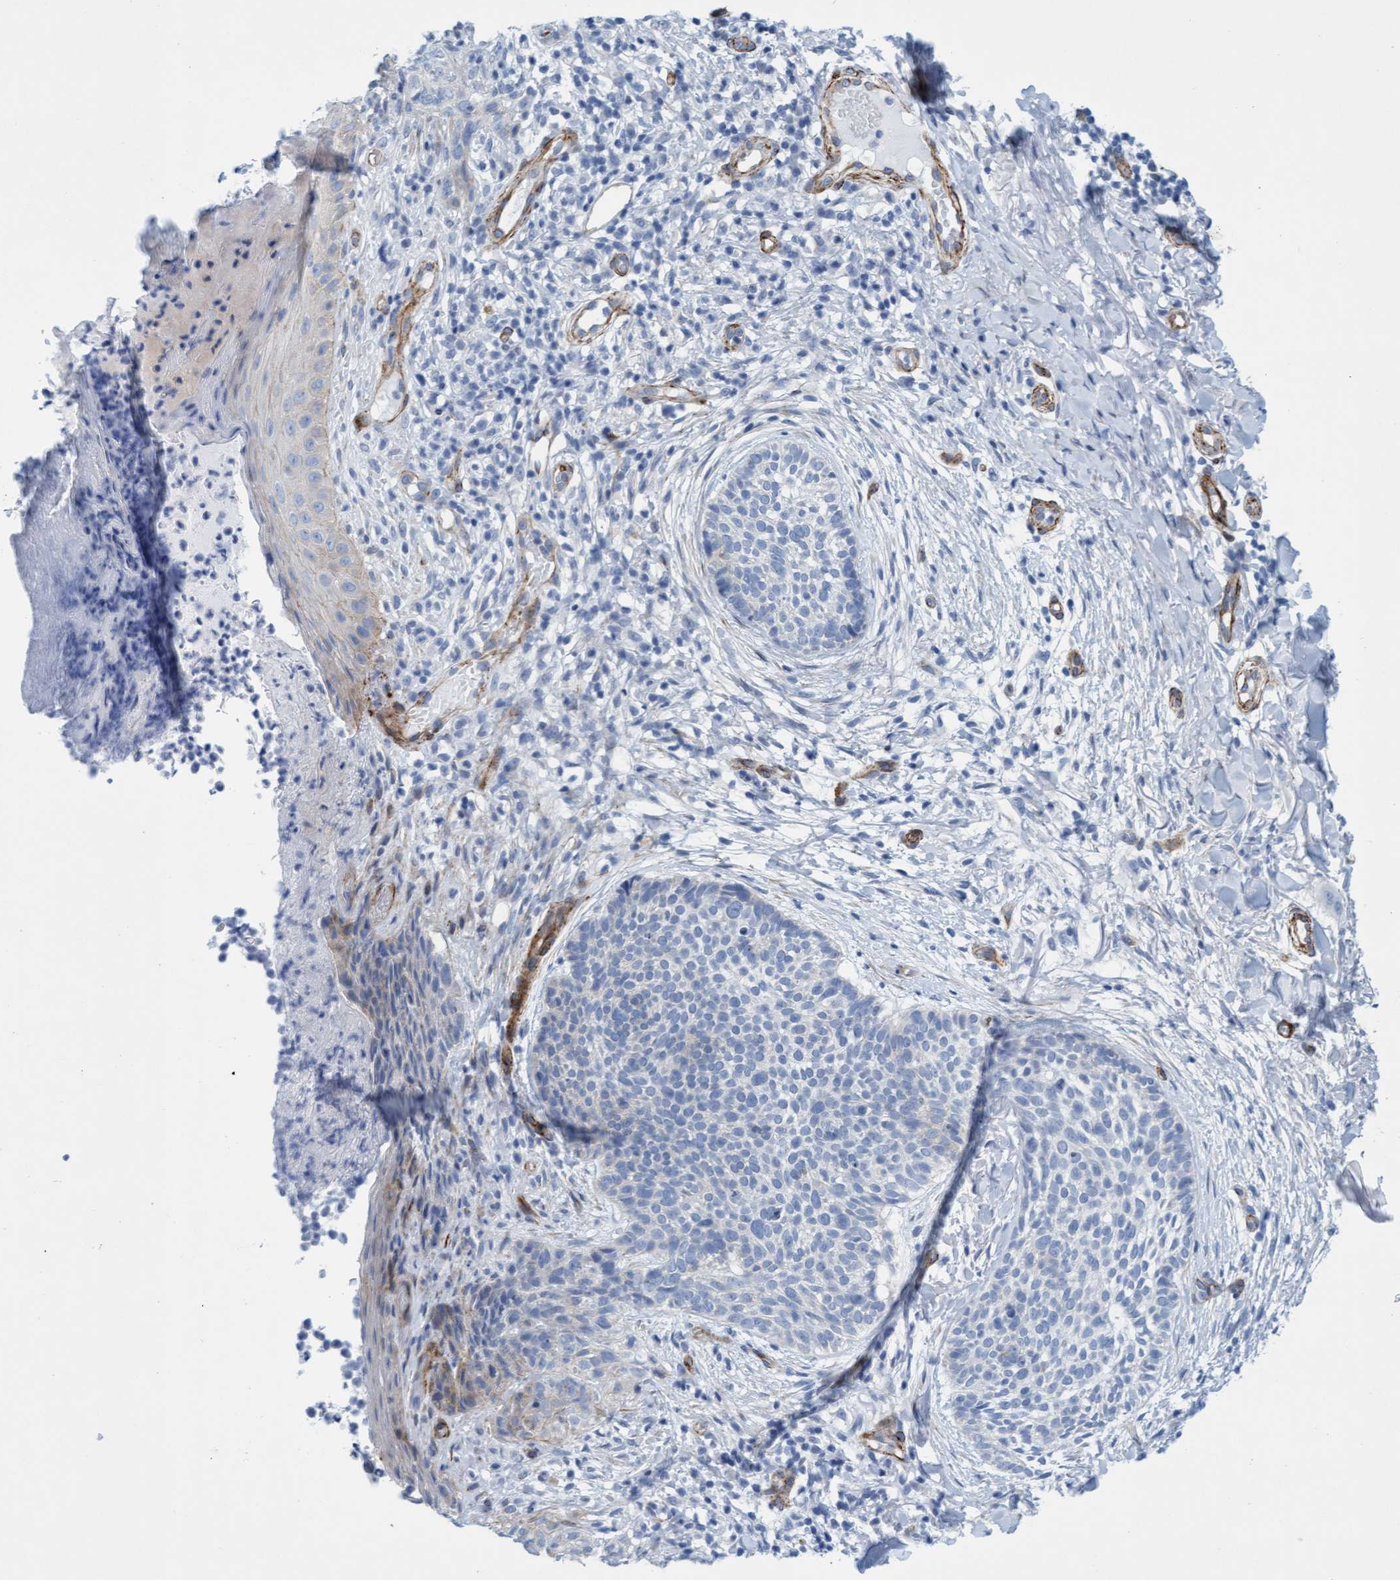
{"staining": {"intensity": "negative", "quantity": "none", "location": "none"}, "tissue": "skin cancer", "cell_type": "Tumor cells", "image_type": "cancer", "snomed": [{"axis": "morphology", "description": "Normal tissue, NOS"}, {"axis": "morphology", "description": "Basal cell carcinoma"}, {"axis": "topography", "description": "Skin"}], "caption": "Protein analysis of skin cancer (basal cell carcinoma) exhibits no significant expression in tumor cells.", "gene": "MTFR1", "patient": {"sex": "male", "age": 67}}